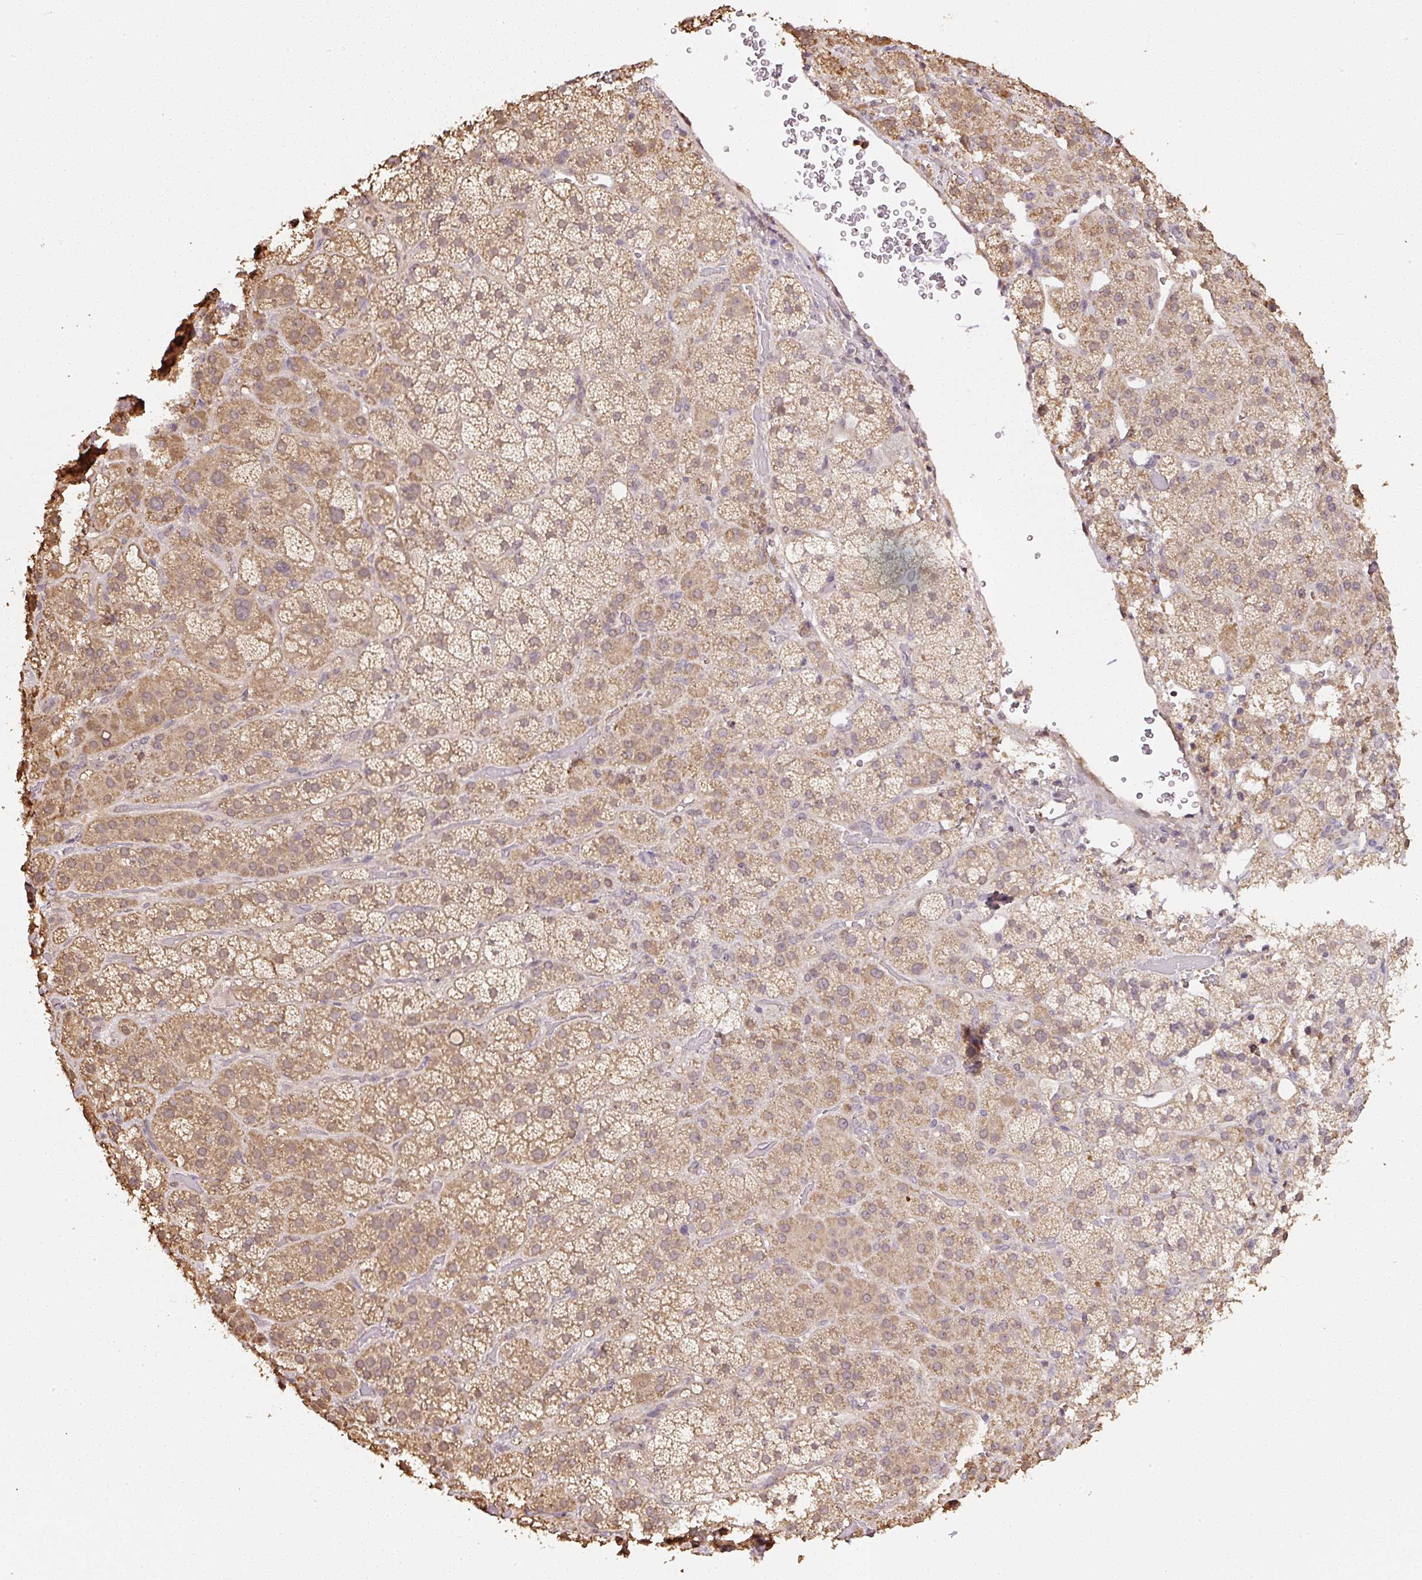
{"staining": {"intensity": "moderate", "quantity": ">75%", "location": "cytoplasmic/membranous"}, "tissue": "adrenal gland", "cell_type": "Glandular cells", "image_type": "normal", "snomed": [{"axis": "morphology", "description": "Normal tissue, NOS"}, {"axis": "topography", "description": "Adrenal gland"}], "caption": "Normal adrenal gland reveals moderate cytoplasmic/membranous expression in about >75% of glandular cells, visualized by immunohistochemistry.", "gene": "TMEM170B", "patient": {"sex": "male", "age": 57}}